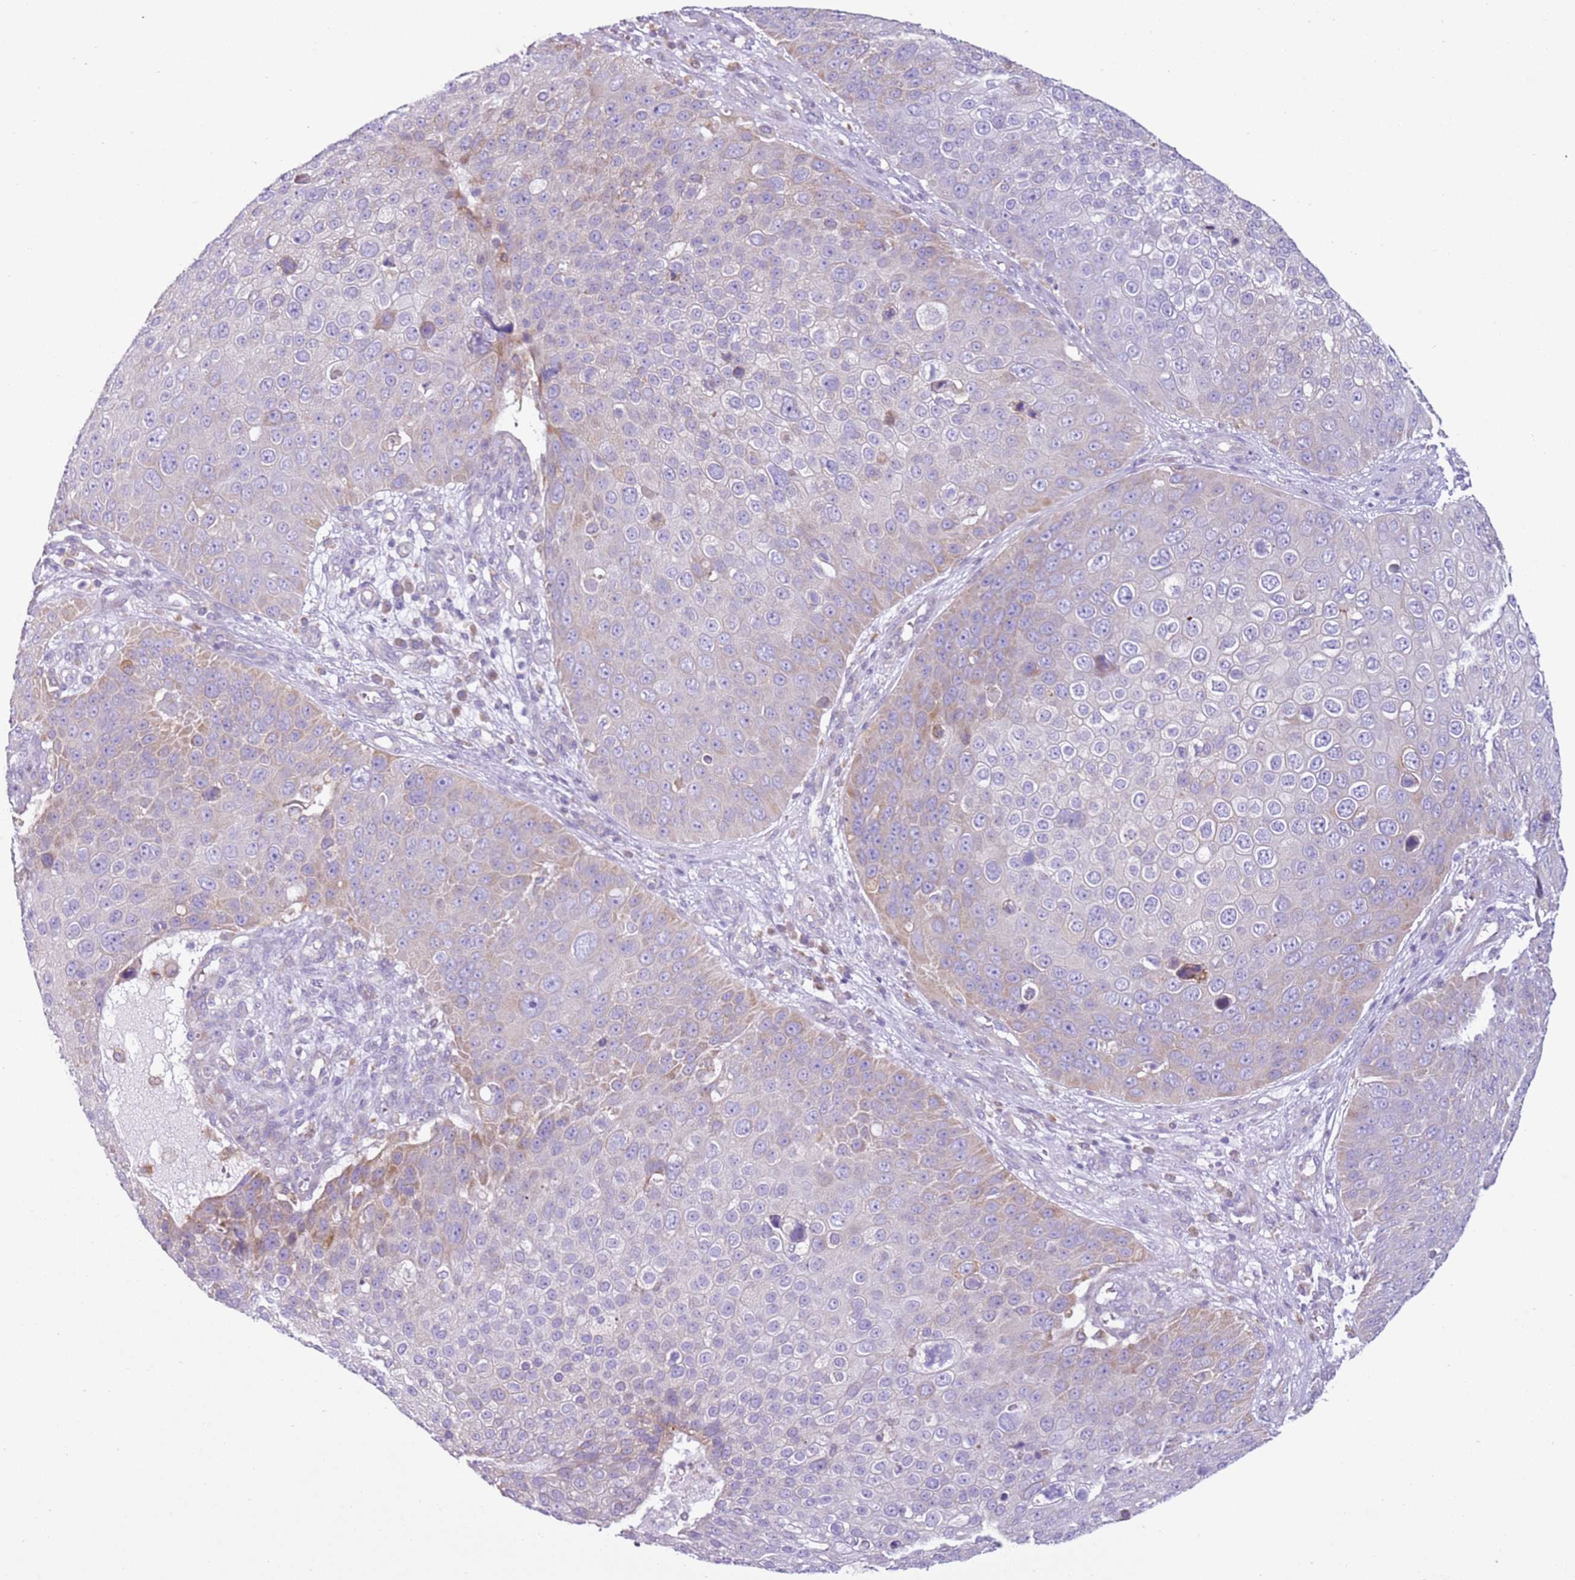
{"staining": {"intensity": "negative", "quantity": "none", "location": "none"}, "tissue": "skin cancer", "cell_type": "Tumor cells", "image_type": "cancer", "snomed": [{"axis": "morphology", "description": "Squamous cell carcinoma, NOS"}, {"axis": "topography", "description": "Skin"}], "caption": "Immunohistochemistry micrograph of neoplastic tissue: squamous cell carcinoma (skin) stained with DAB (3,3'-diaminobenzidine) shows no significant protein expression in tumor cells.", "gene": "OAF", "patient": {"sex": "male", "age": 71}}